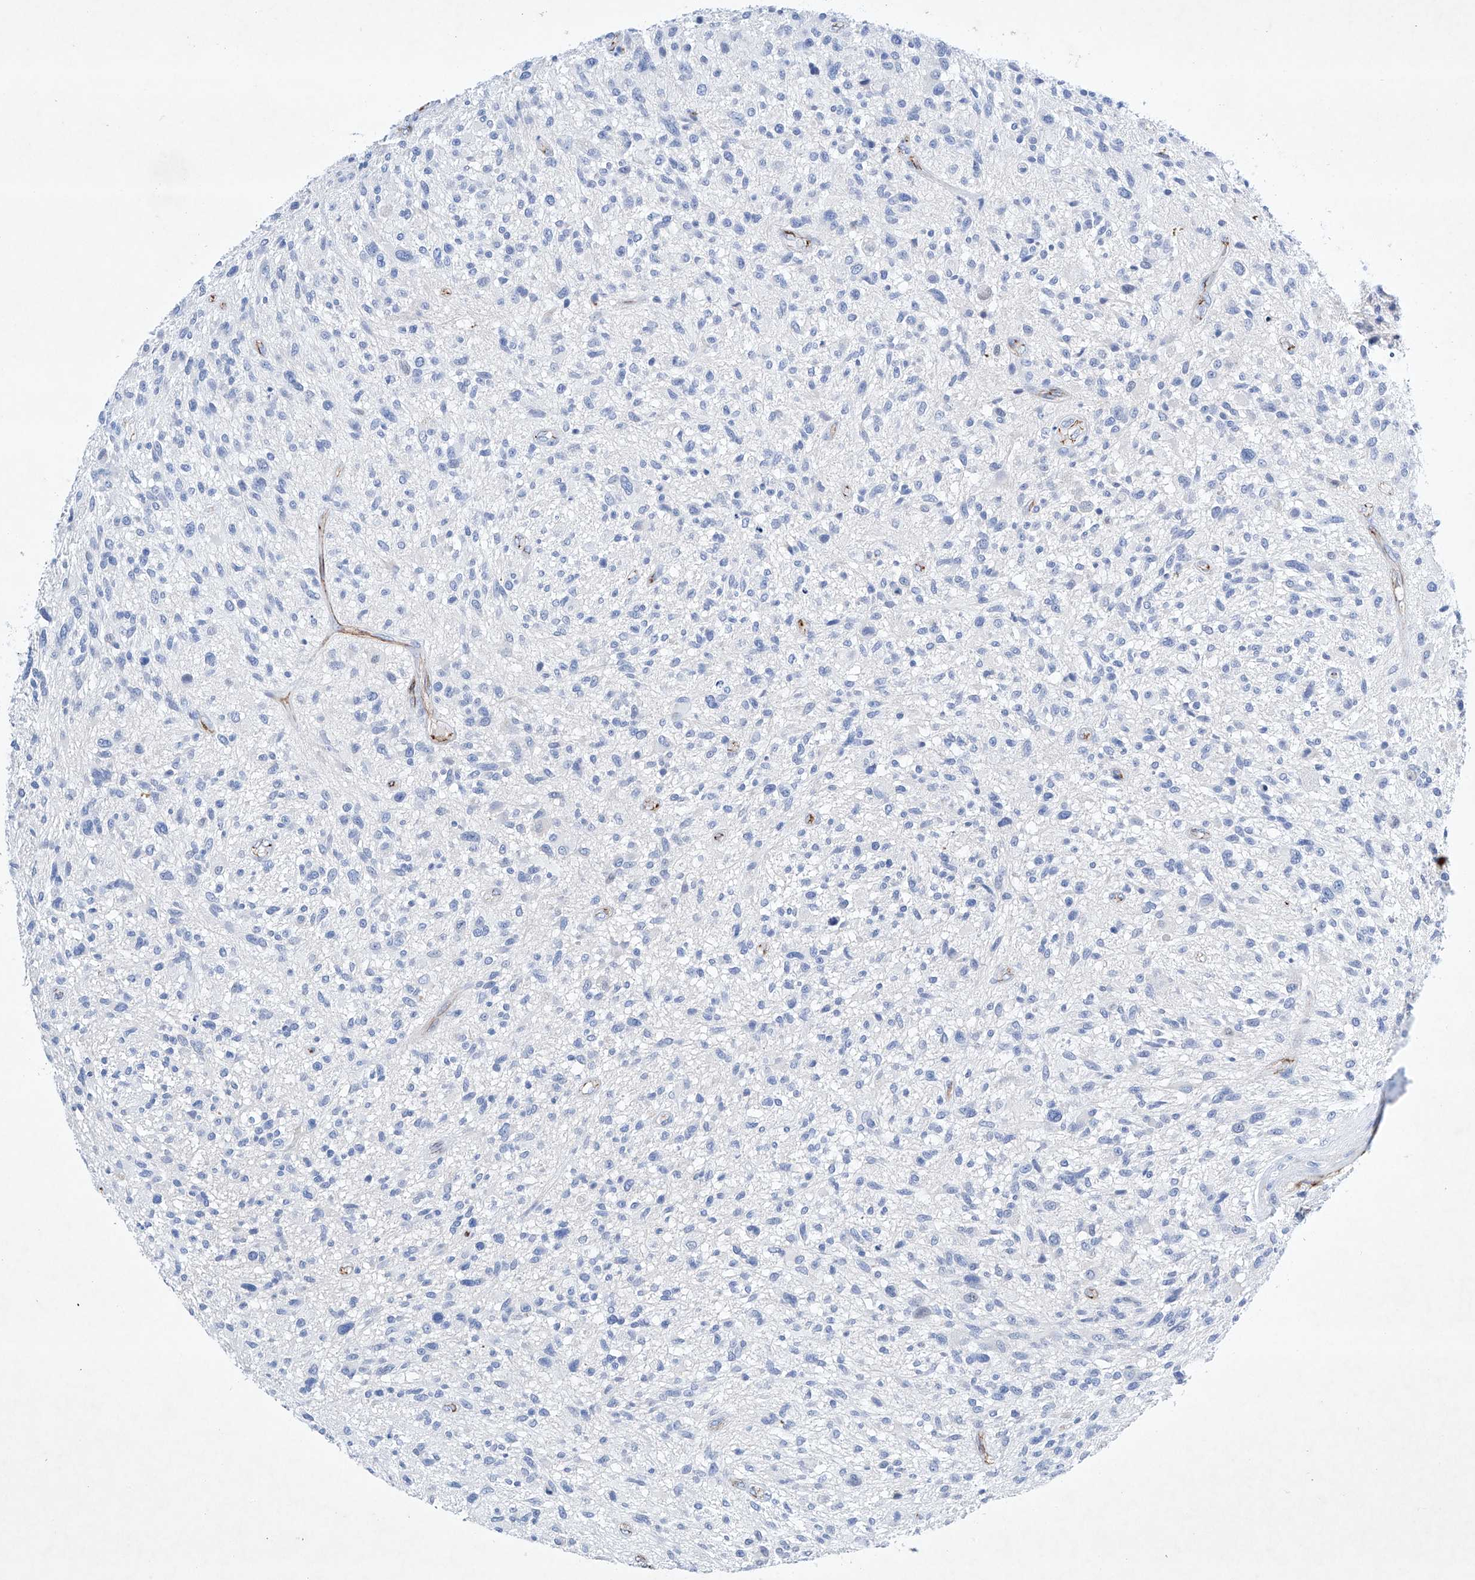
{"staining": {"intensity": "negative", "quantity": "none", "location": "none"}, "tissue": "glioma", "cell_type": "Tumor cells", "image_type": "cancer", "snomed": [{"axis": "morphology", "description": "Glioma, malignant, High grade"}, {"axis": "topography", "description": "Brain"}], "caption": "Immunohistochemistry histopathology image of glioma stained for a protein (brown), which displays no expression in tumor cells.", "gene": "ETV7", "patient": {"sex": "male", "age": 47}}